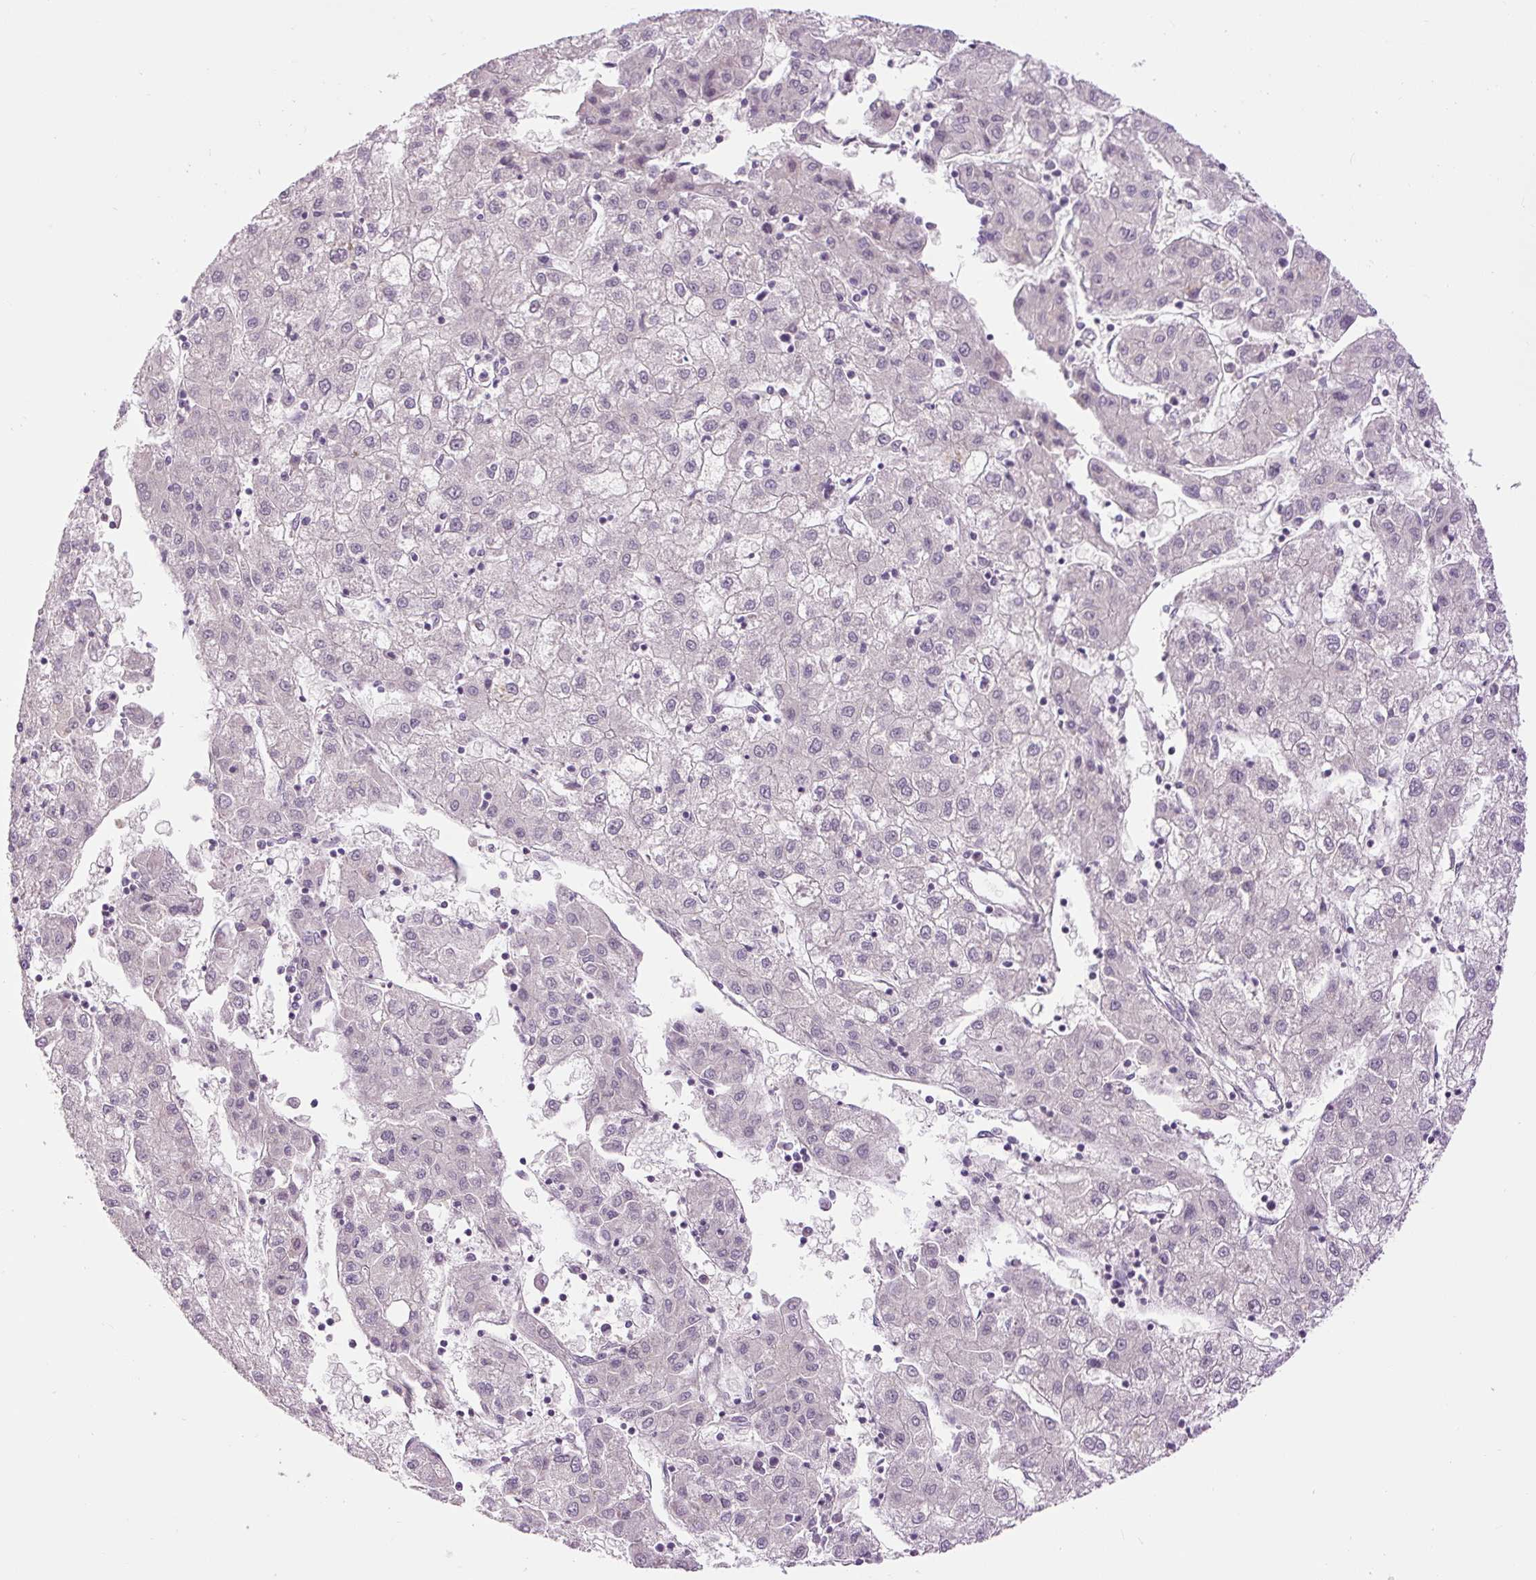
{"staining": {"intensity": "negative", "quantity": "none", "location": "none"}, "tissue": "liver cancer", "cell_type": "Tumor cells", "image_type": "cancer", "snomed": [{"axis": "morphology", "description": "Carcinoma, Hepatocellular, NOS"}, {"axis": "topography", "description": "Liver"}], "caption": "High power microscopy photomicrograph of an immunohistochemistry histopathology image of liver cancer (hepatocellular carcinoma), revealing no significant staining in tumor cells.", "gene": "FABP7", "patient": {"sex": "male", "age": 72}}